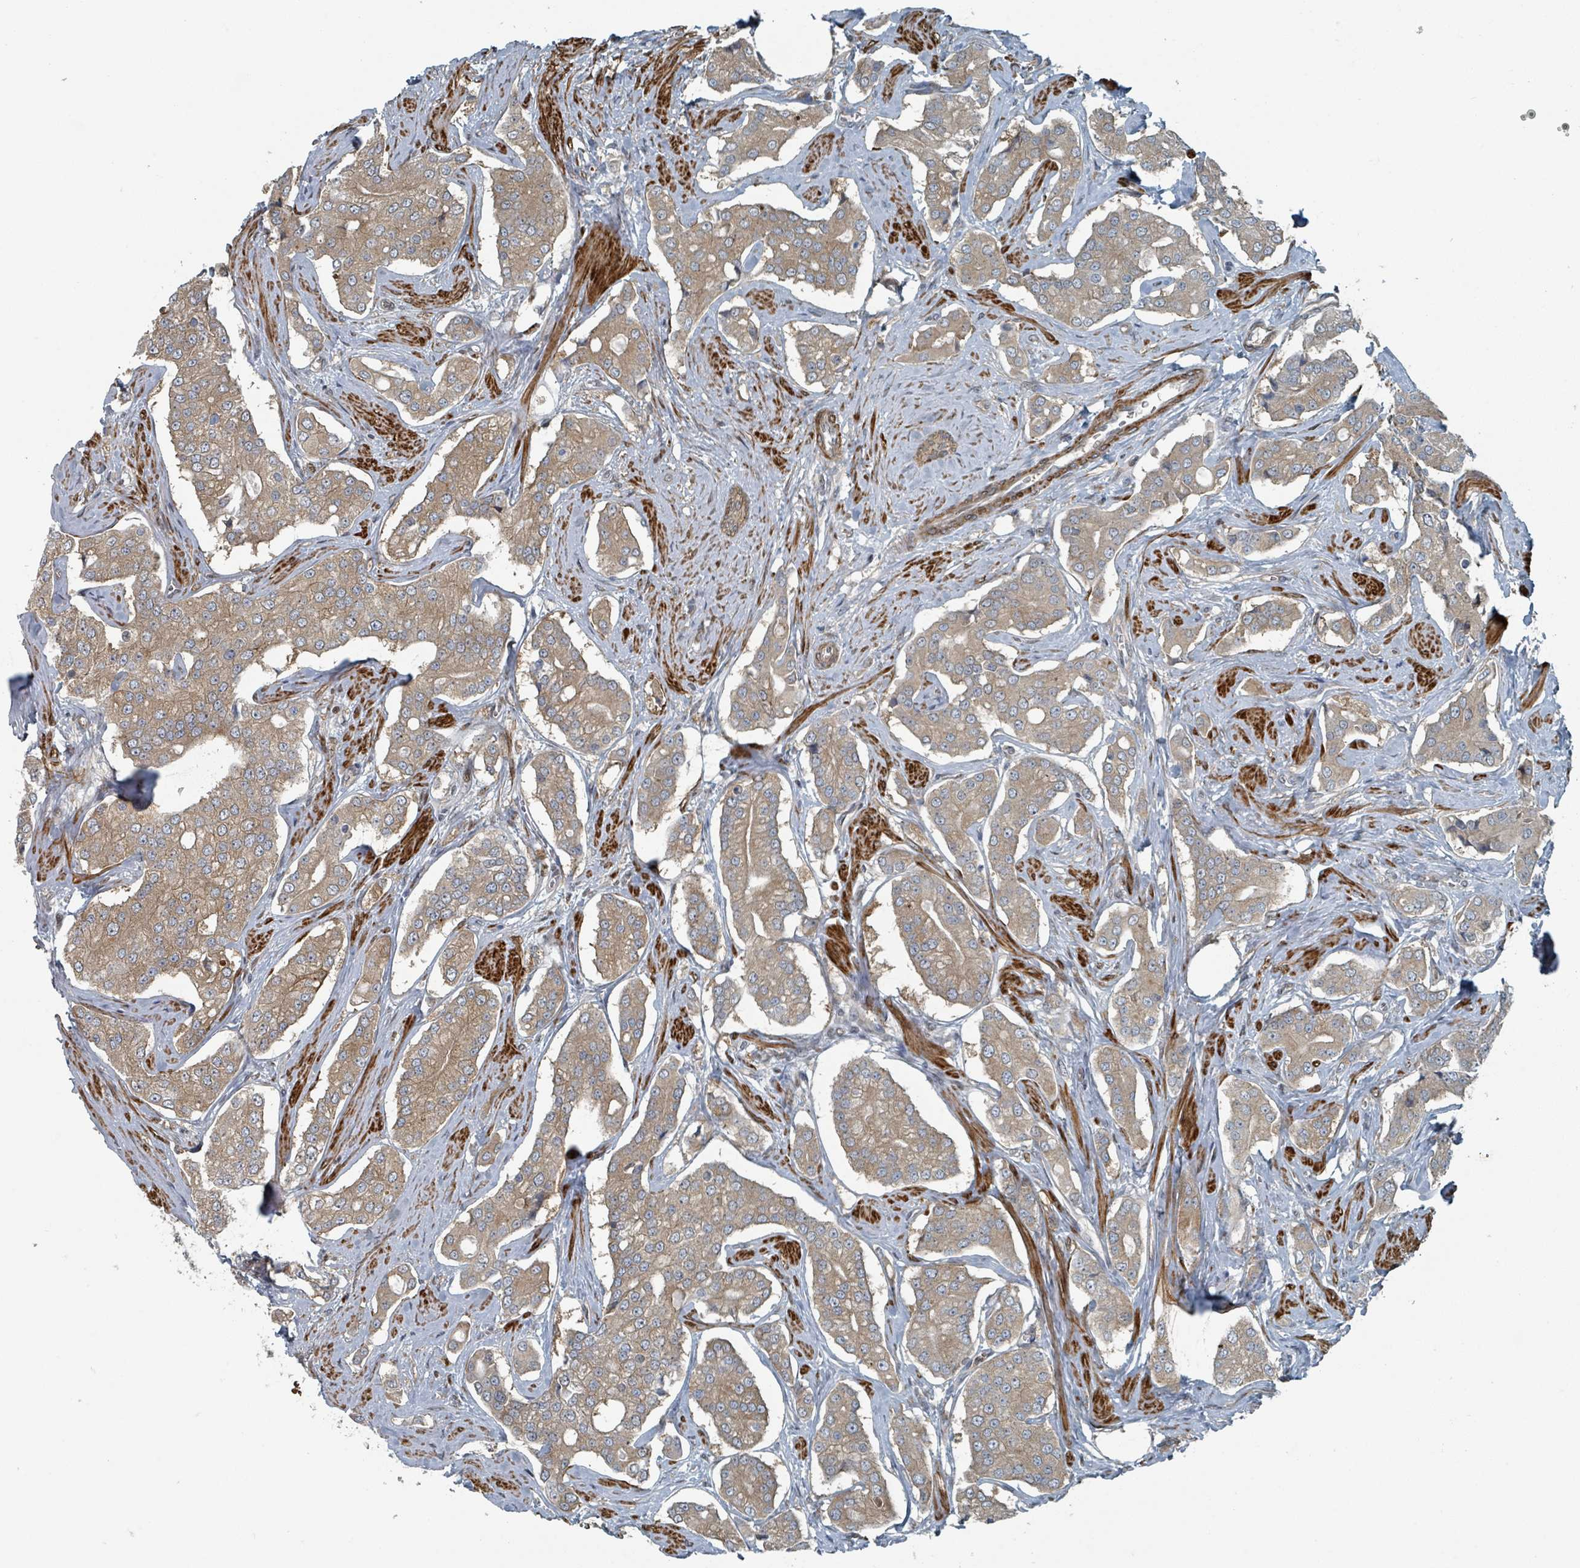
{"staining": {"intensity": "moderate", "quantity": ">75%", "location": "cytoplasmic/membranous"}, "tissue": "prostate cancer", "cell_type": "Tumor cells", "image_type": "cancer", "snomed": [{"axis": "morphology", "description": "Adenocarcinoma, High grade"}, {"axis": "topography", "description": "Prostate"}], "caption": "This is an image of immunohistochemistry (IHC) staining of prostate cancer (high-grade adenocarcinoma), which shows moderate expression in the cytoplasmic/membranous of tumor cells.", "gene": "RHPN2", "patient": {"sex": "male", "age": 71}}